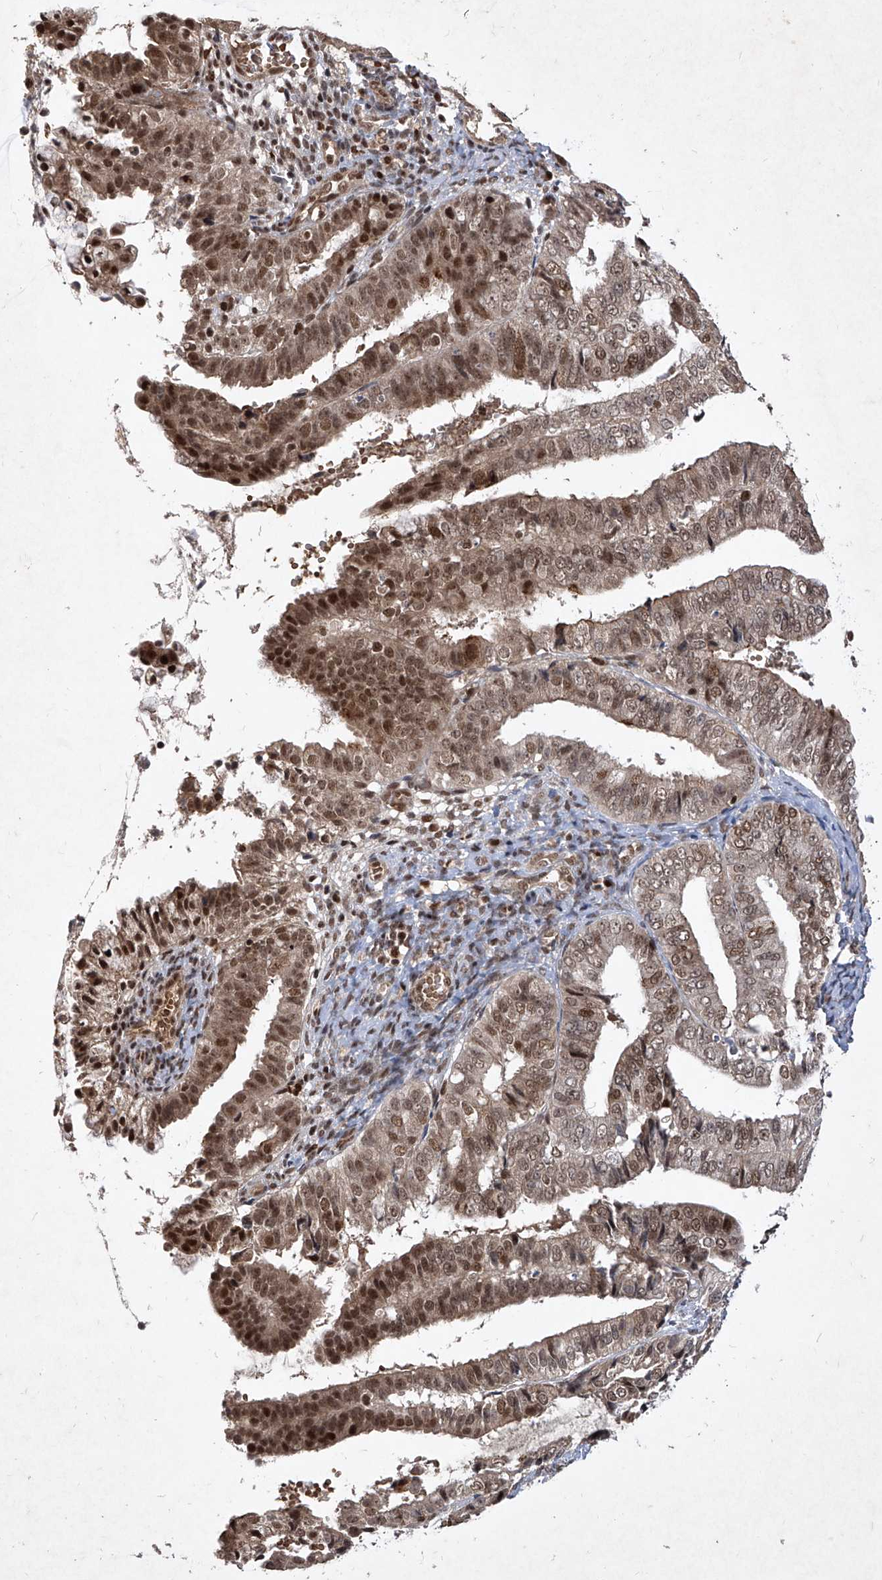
{"staining": {"intensity": "moderate", "quantity": ">75%", "location": "cytoplasmic/membranous,nuclear"}, "tissue": "endometrial cancer", "cell_type": "Tumor cells", "image_type": "cancer", "snomed": [{"axis": "morphology", "description": "Adenocarcinoma, NOS"}, {"axis": "topography", "description": "Endometrium"}], "caption": "Immunohistochemical staining of human endometrial adenocarcinoma demonstrates medium levels of moderate cytoplasmic/membranous and nuclear expression in approximately >75% of tumor cells.", "gene": "IRF2", "patient": {"sex": "female", "age": 63}}